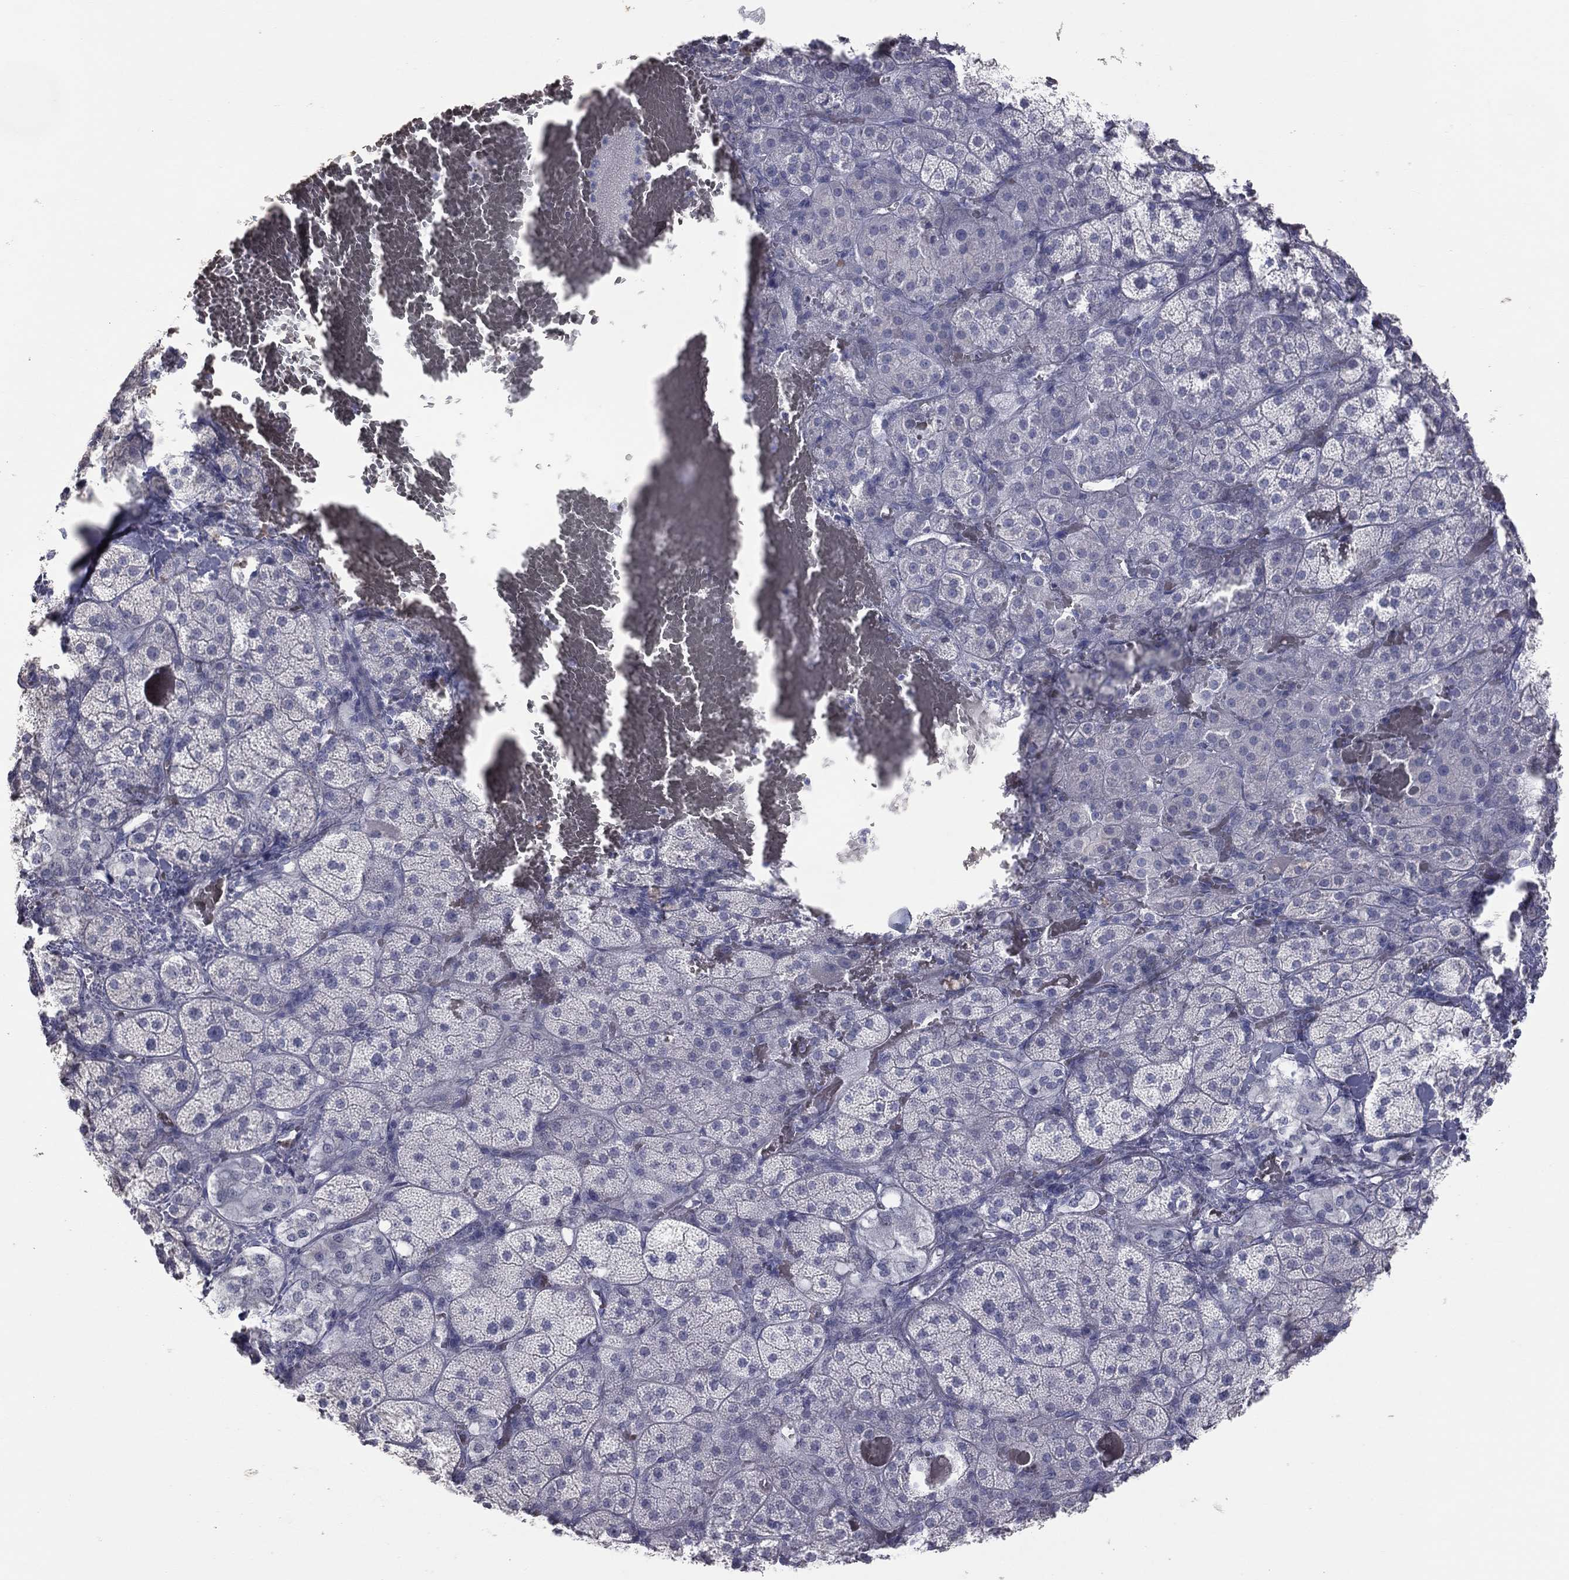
{"staining": {"intensity": "negative", "quantity": "none", "location": "none"}, "tissue": "adrenal gland", "cell_type": "Glandular cells", "image_type": "normal", "snomed": [{"axis": "morphology", "description": "Normal tissue, NOS"}, {"axis": "topography", "description": "Adrenal gland"}], "caption": "Adrenal gland stained for a protein using immunohistochemistry (IHC) reveals no expression glandular cells.", "gene": "ESX1", "patient": {"sex": "male", "age": 57}}